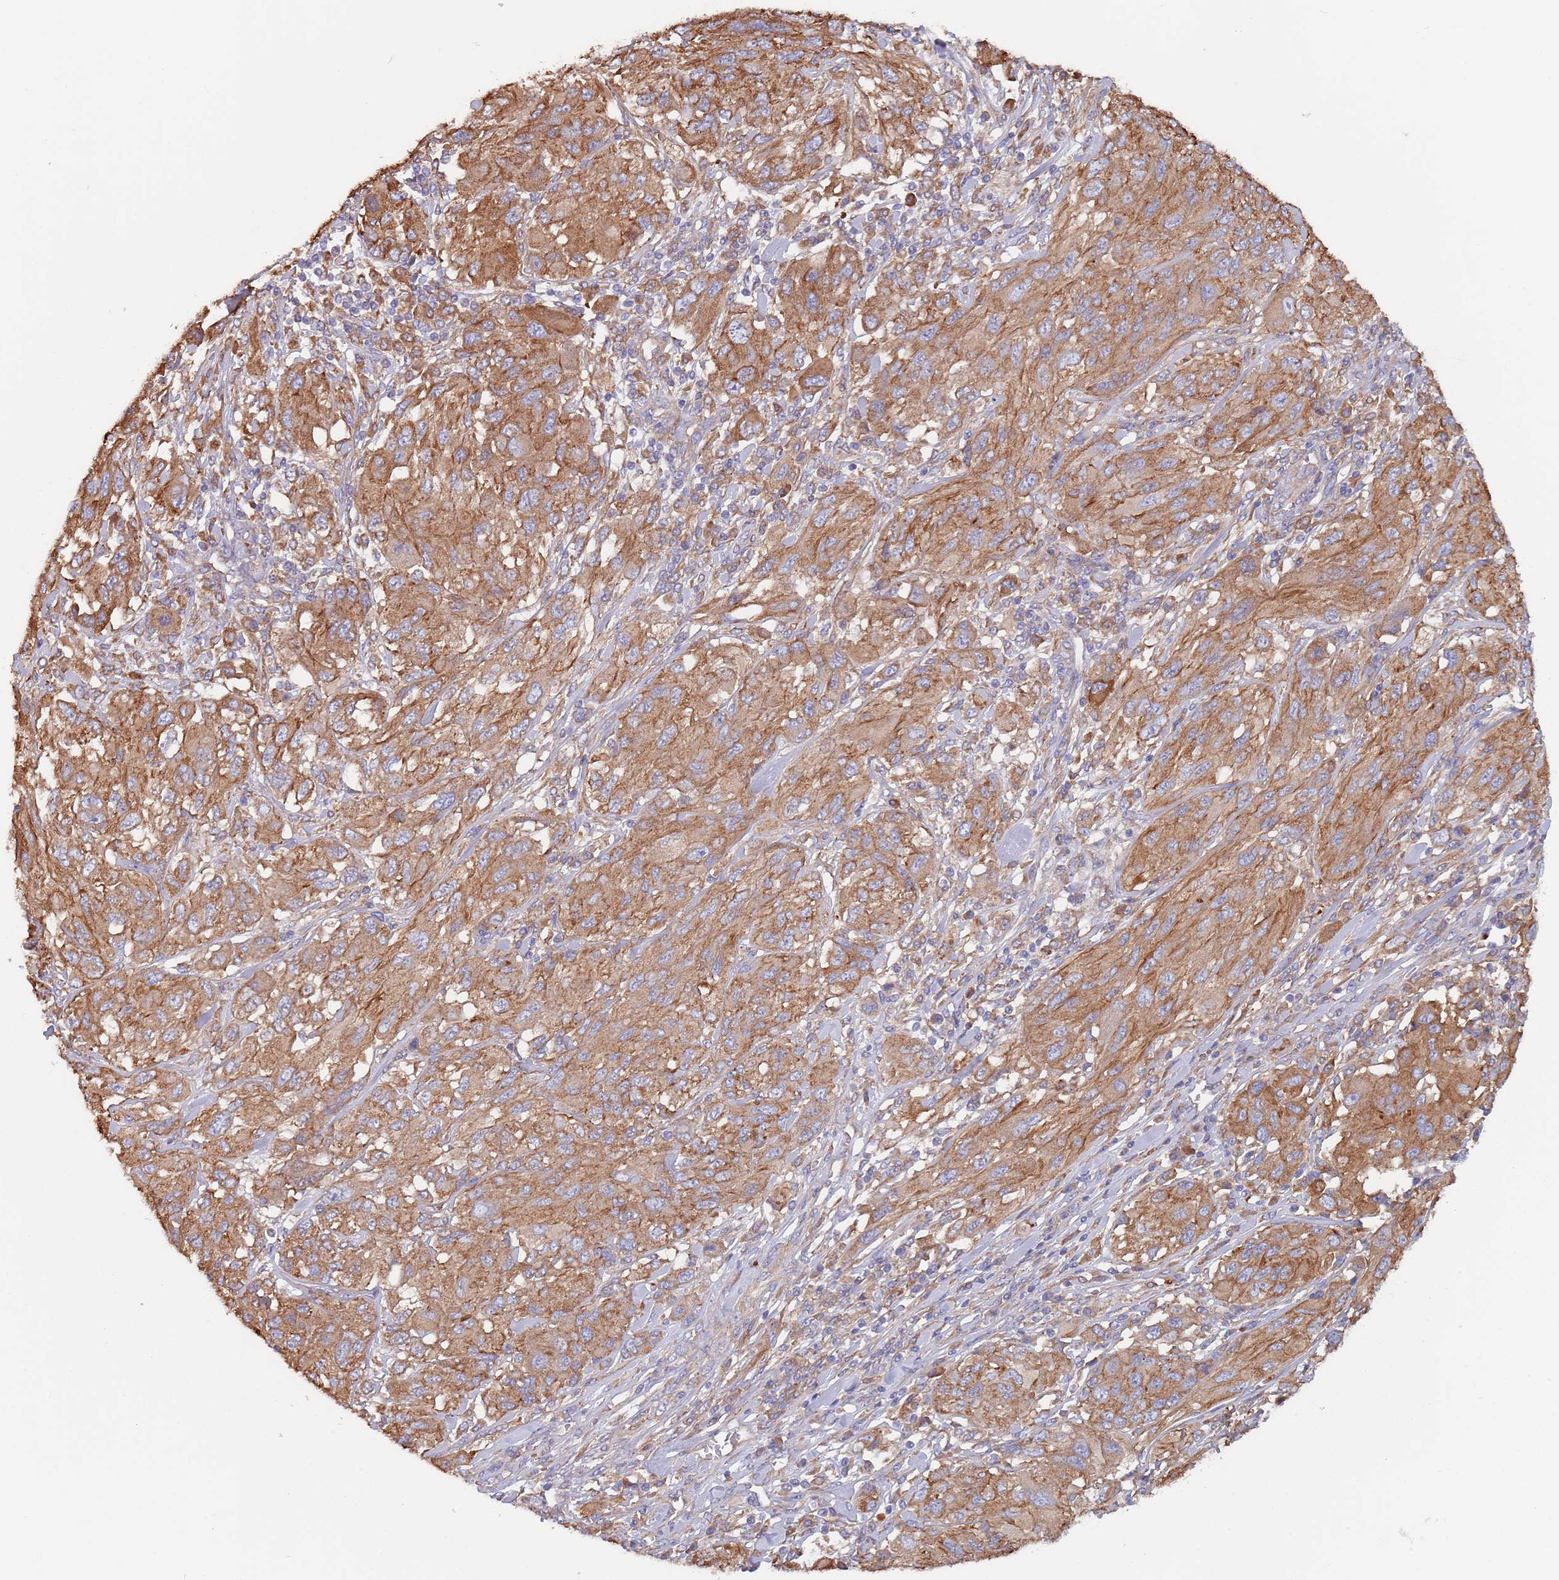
{"staining": {"intensity": "moderate", "quantity": ">75%", "location": "cytoplasmic/membranous"}, "tissue": "melanoma", "cell_type": "Tumor cells", "image_type": "cancer", "snomed": [{"axis": "morphology", "description": "Malignant melanoma, NOS"}, {"axis": "topography", "description": "Skin"}], "caption": "About >75% of tumor cells in human melanoma show moderate cytoplasmic/membranous protein staining as visualized by brown immunohistochemical staining.", "gene": "DCUN1D3", "patient": {"sex": "female", "age": 91}}